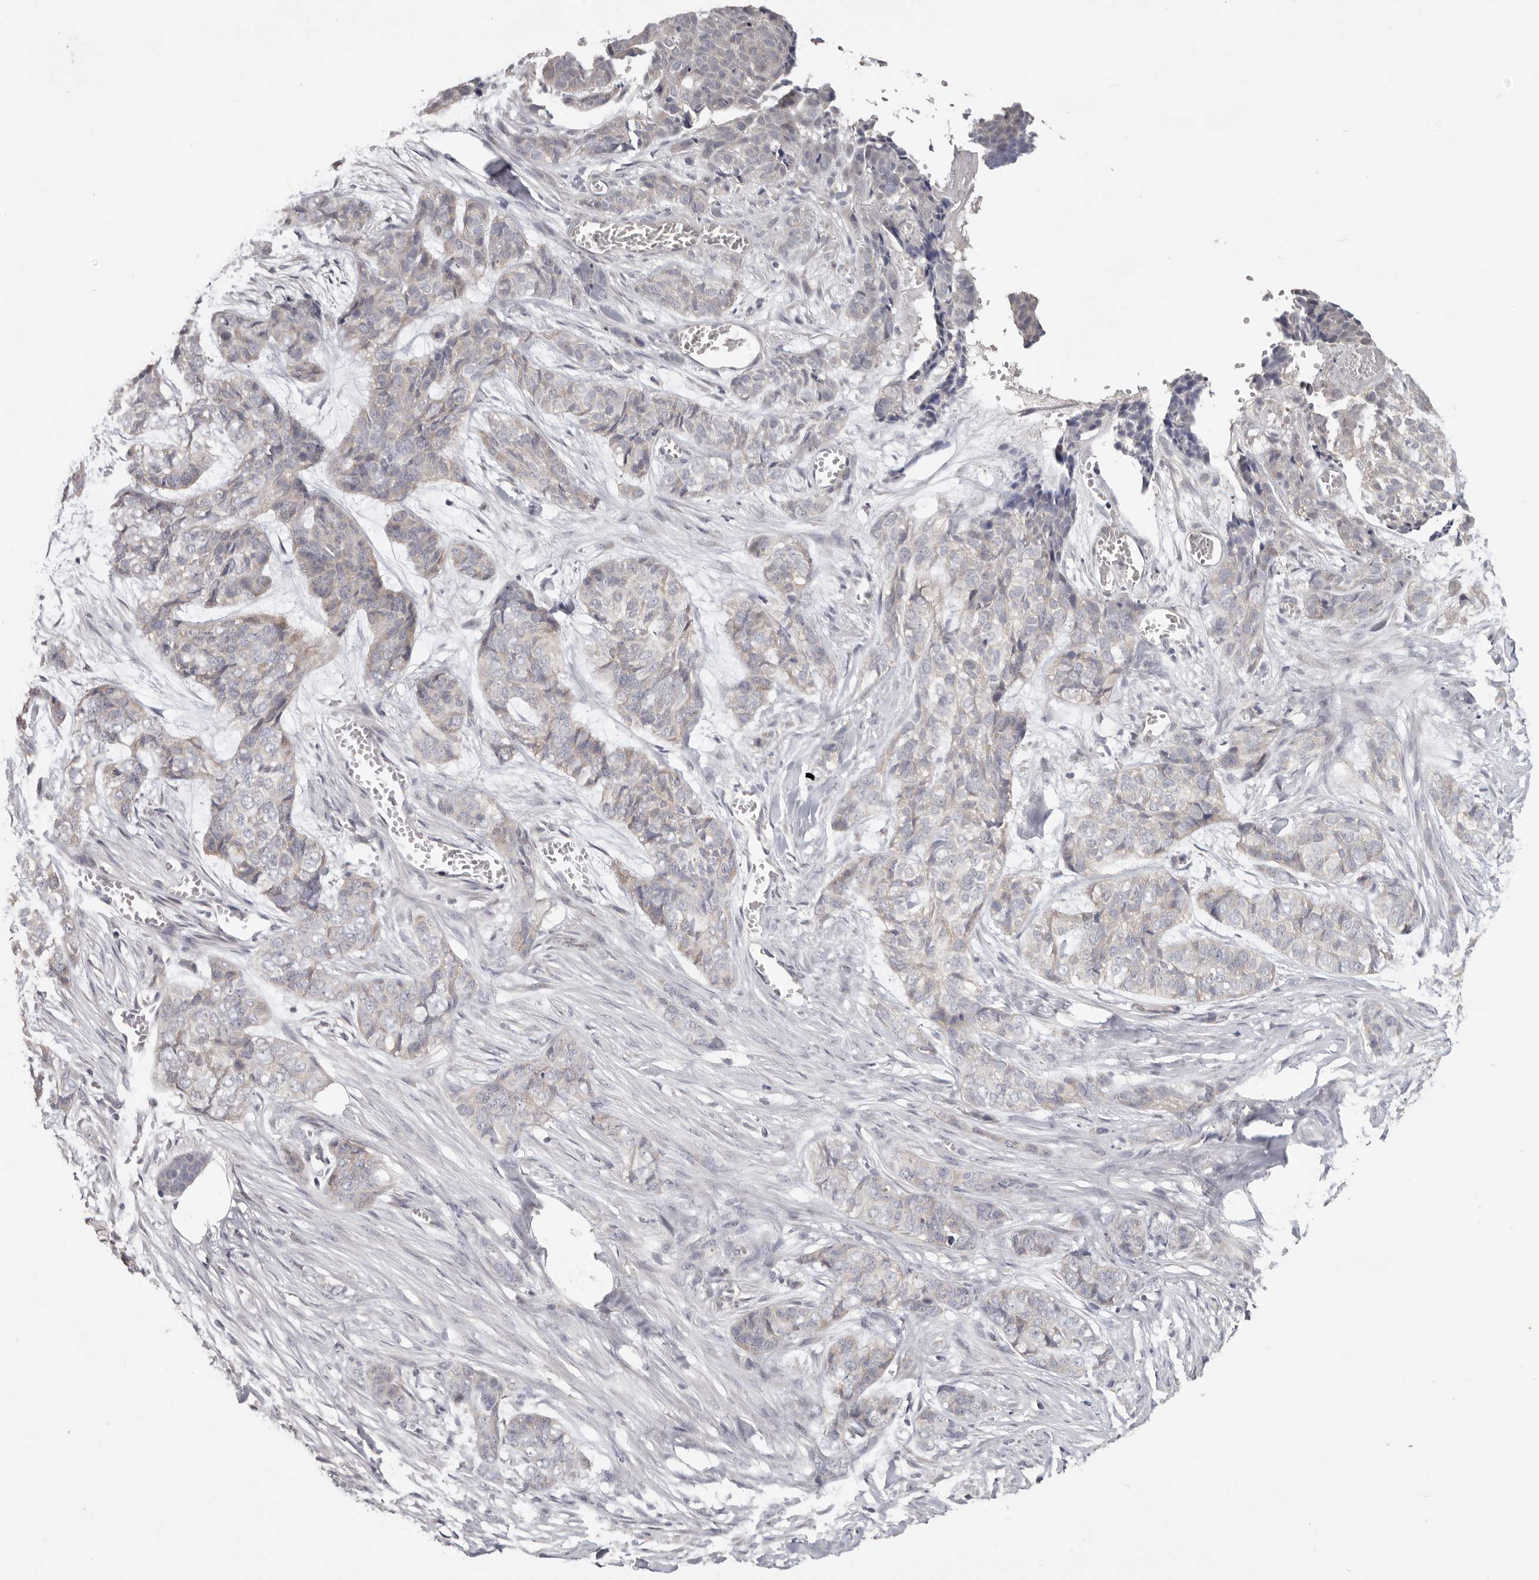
{"staining": {"intensity": "negative", "quantity": "none", "location": "none"}, "tissue": "skin cancer", "cell_type": "Tumor cells", "image_type": "cancer", "snomed": [{"axis": "morphology", "description": "Basal cell carcinoma"}, {"axis": "topography", "description": "Skin"}], "caption": "Skin cancer (basal cell carcinoma) was stained to show a protein in brown. There is no significant expression in tumor cells.", "gene": "WDR77", "patient": {"sex": "female", "age": 64}}